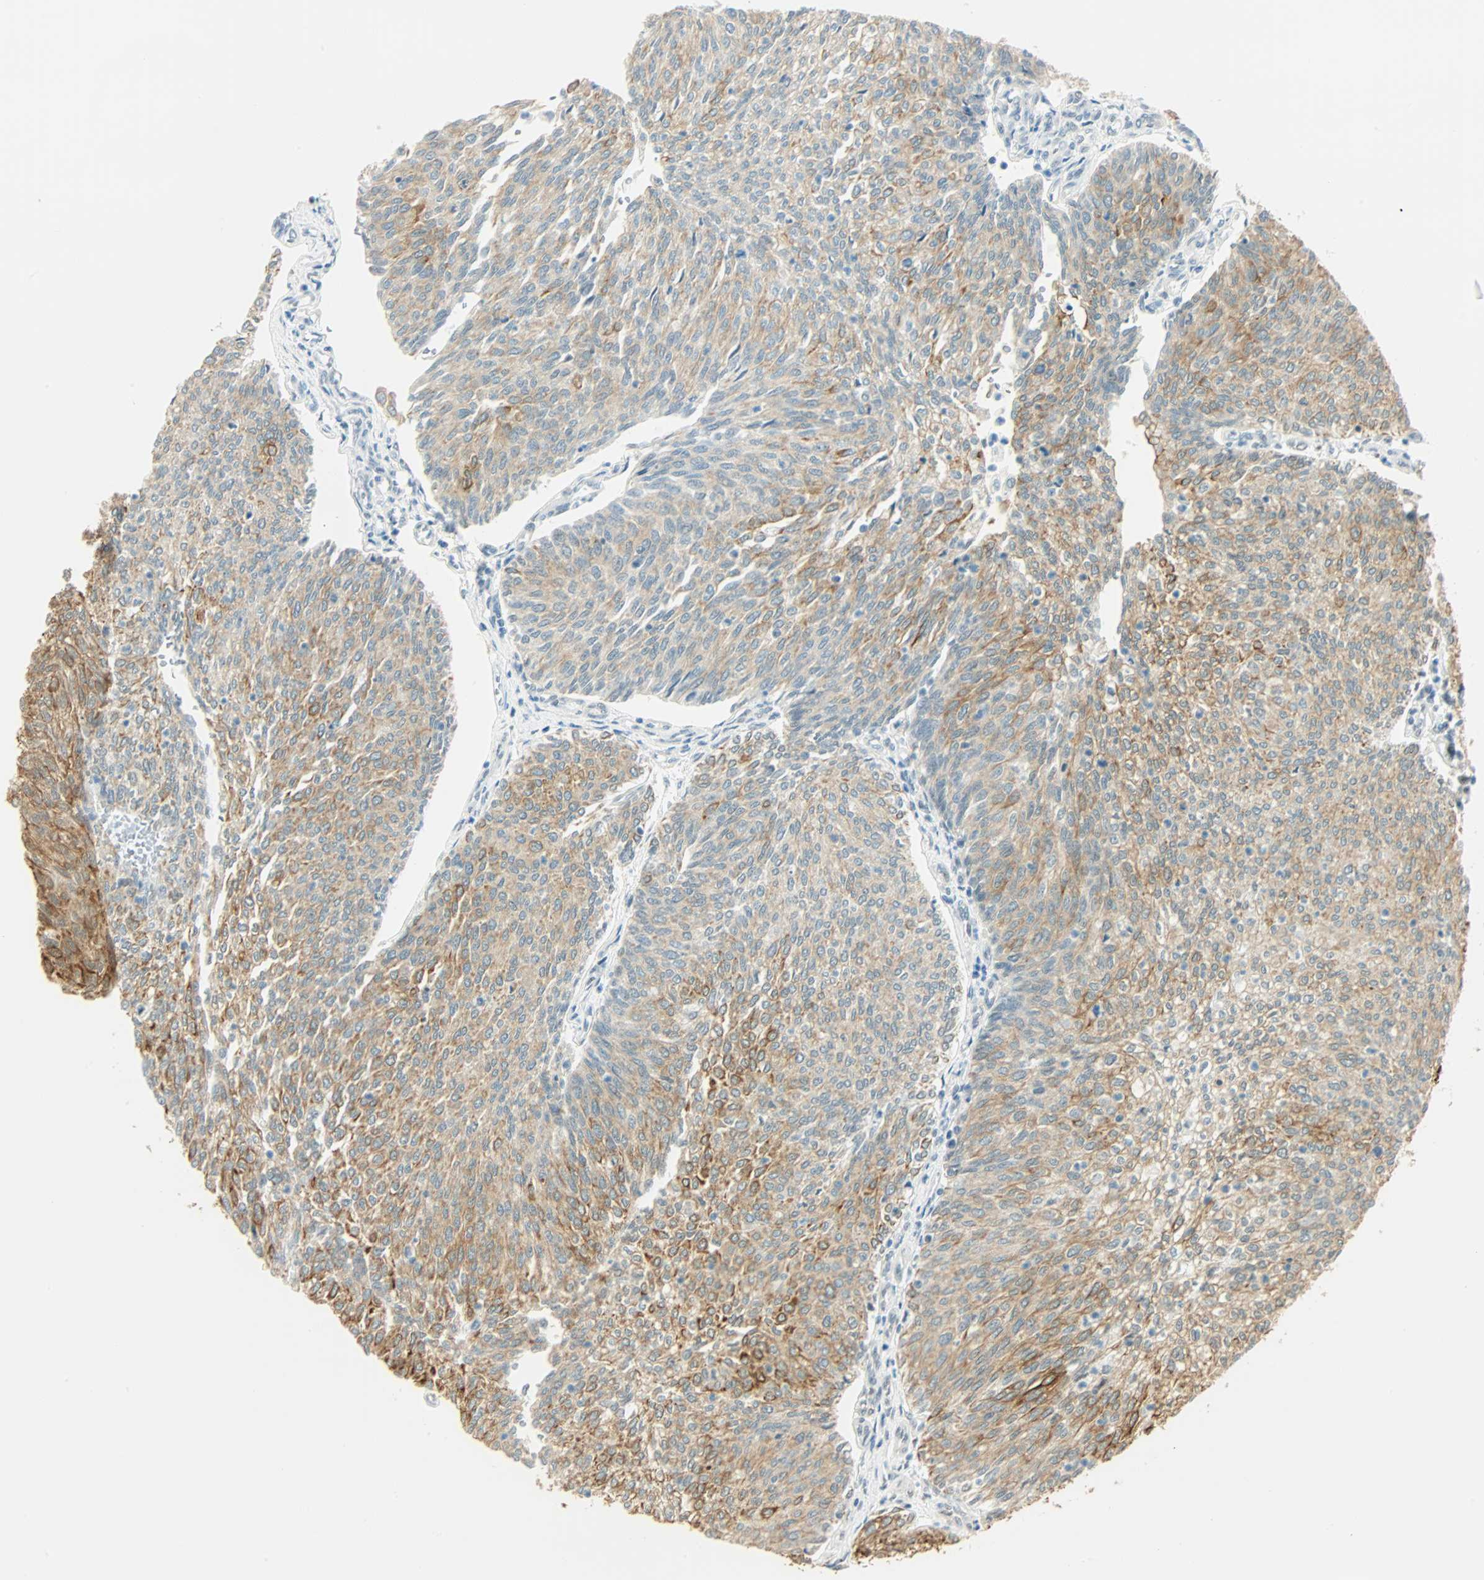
{"staining": {"intensity": "strong", "quantity": "25%-75%", "location": "cytoplasmic/membranous"}, "tissue": "urothelial cancer", "cell_type": "Tumor cells", "image_type": "cancer", "snomed": [{"axis": "morphology", "description": "Urothelial carcinoma, Low grade"}, {"axis": "topography", "description": "Urinary bladder"}], "caption": "A high amount of strong cytoplasmic/membranous expression is appreciated in approximately 25%-75% of tumor cells in low-grade urothelial carcinoma tissue.", "gene": "NELFE", "patient": {"sex": "female", "age": 79}}